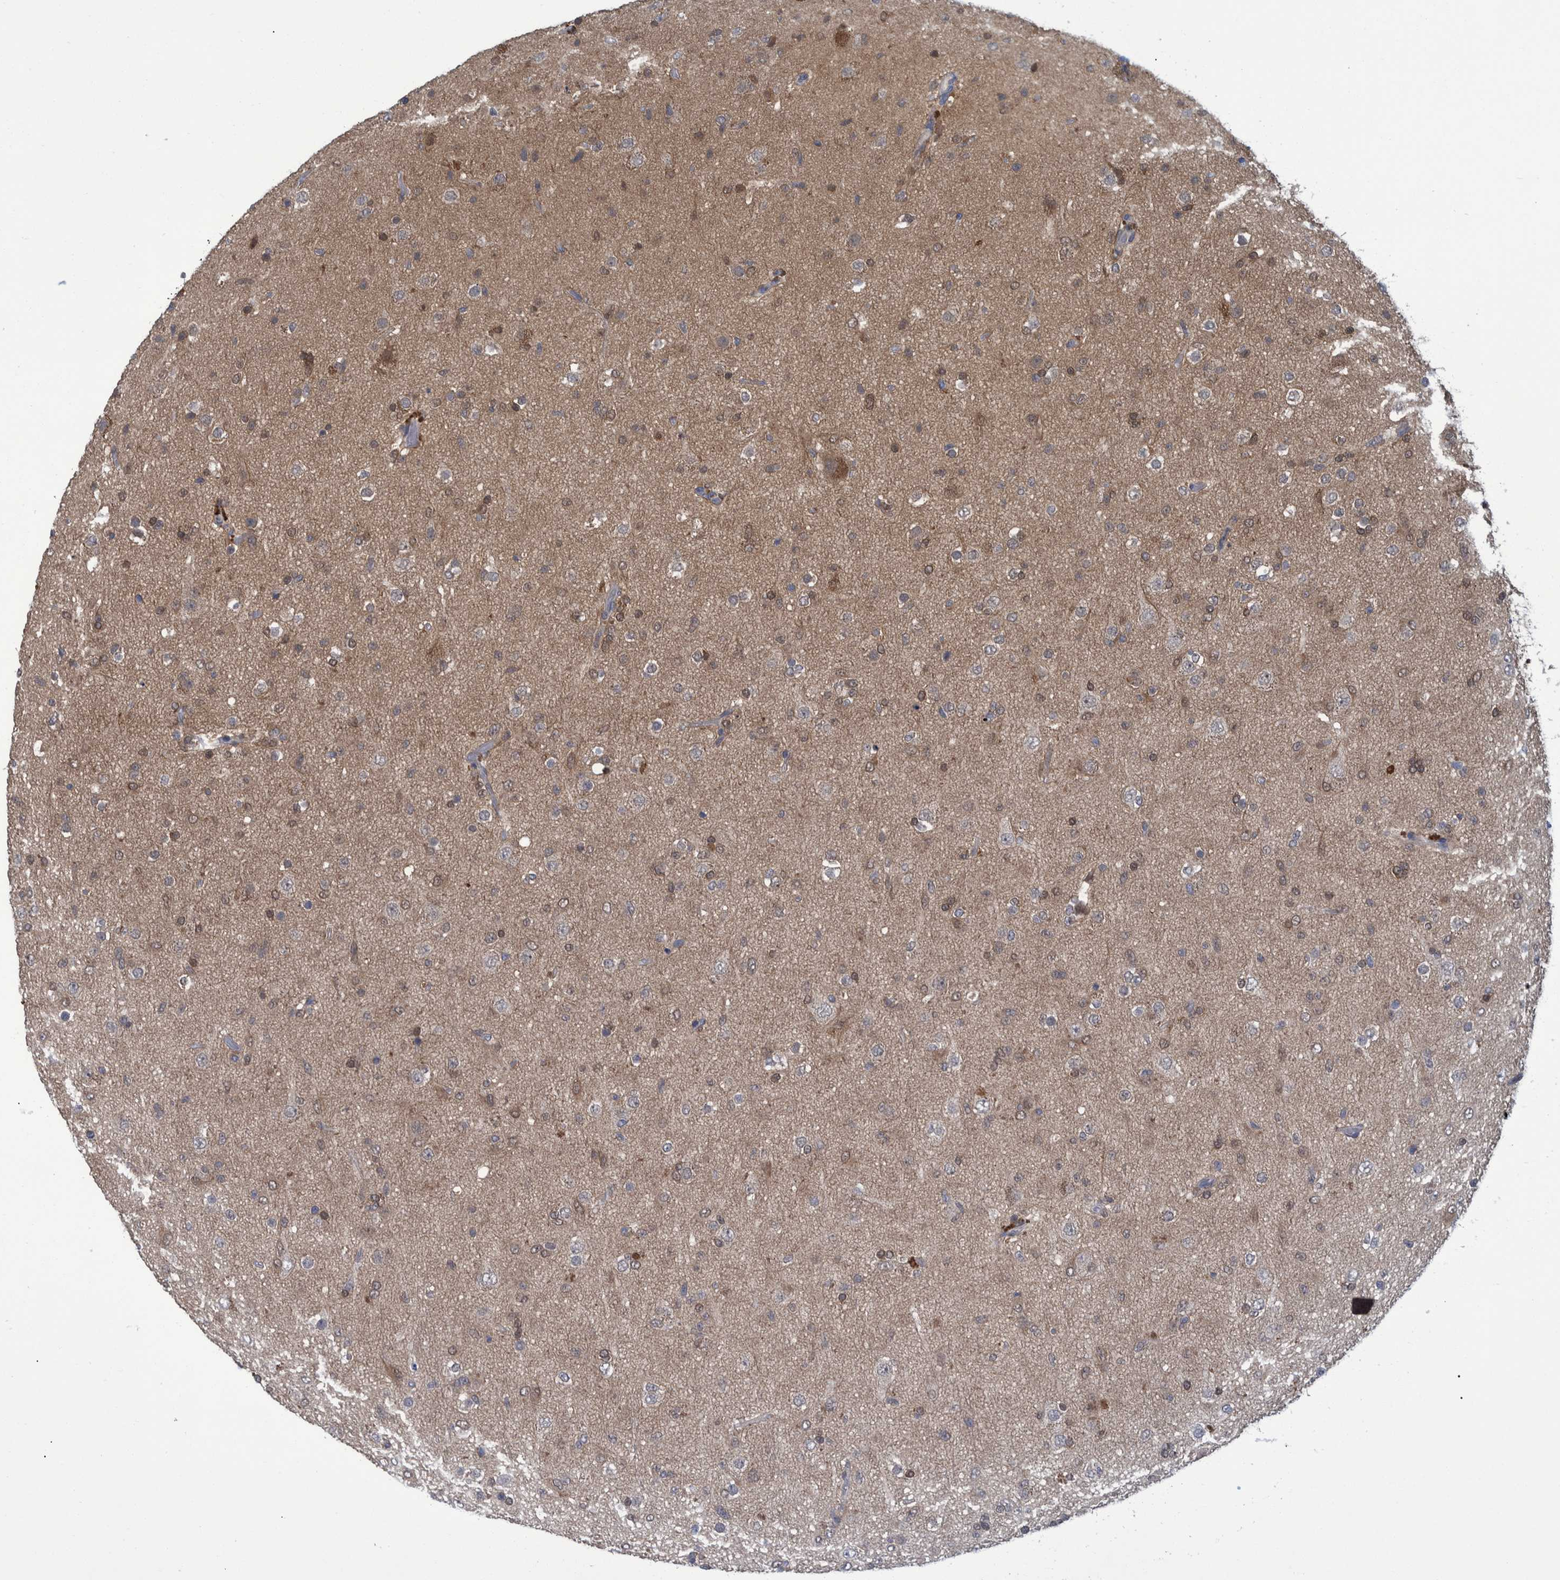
{"staining": {"intensity": "negative", "quantity": "none", "location": "none"}, "tissue": "glioma", "cell_type": "Tumor cells", "image_type": "cancer", "snomed": [{"axis": "morphology", "description": "Glioma, malignant, Low grade"}, {"axis": "topography", "description": "Brain"}], "caption": "IHC micrograph of neoplastic tissue: human glioma stained with DAB (3,3'-diaminobenzidine) demonstrates no significant protein staining in tumor cells.", "gene": "PCYT2", "patient": {"sex": "male", "age": 65}}